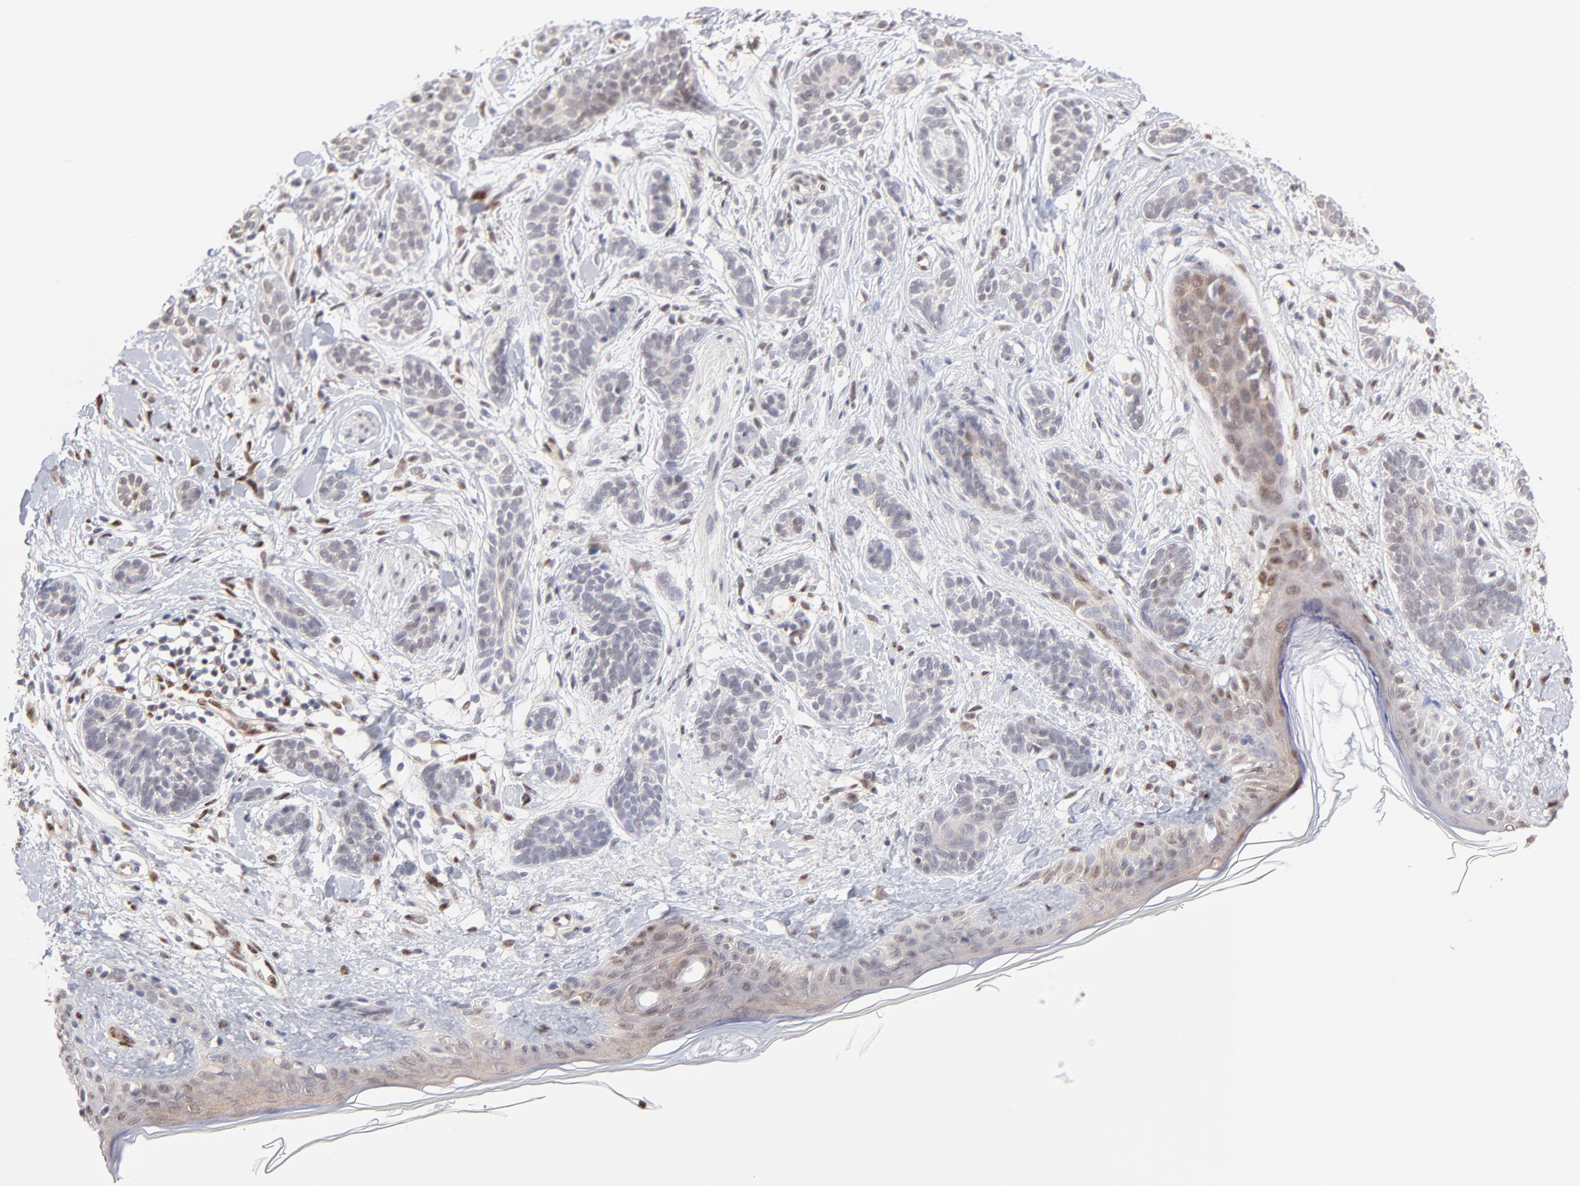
{"staining": {"intensity": "negative", "quantity": "none", "location": "none"}, "tissue": "skin cancer", "cell_type": "Tumor cells", "image_type": "cancer", "snomed": [{"axis": "morphology", "description": "Normal tissue, NOS"}, {"axis": "morphology", "description": "Basal cell carcinoma"}, {"axis": "topography", "description": "Skin"}], "caption": "There is no significant expression in tumor cells of skin cancer.", "gene": "STAT3", "patient": {"sex": "male", "age": 63}}